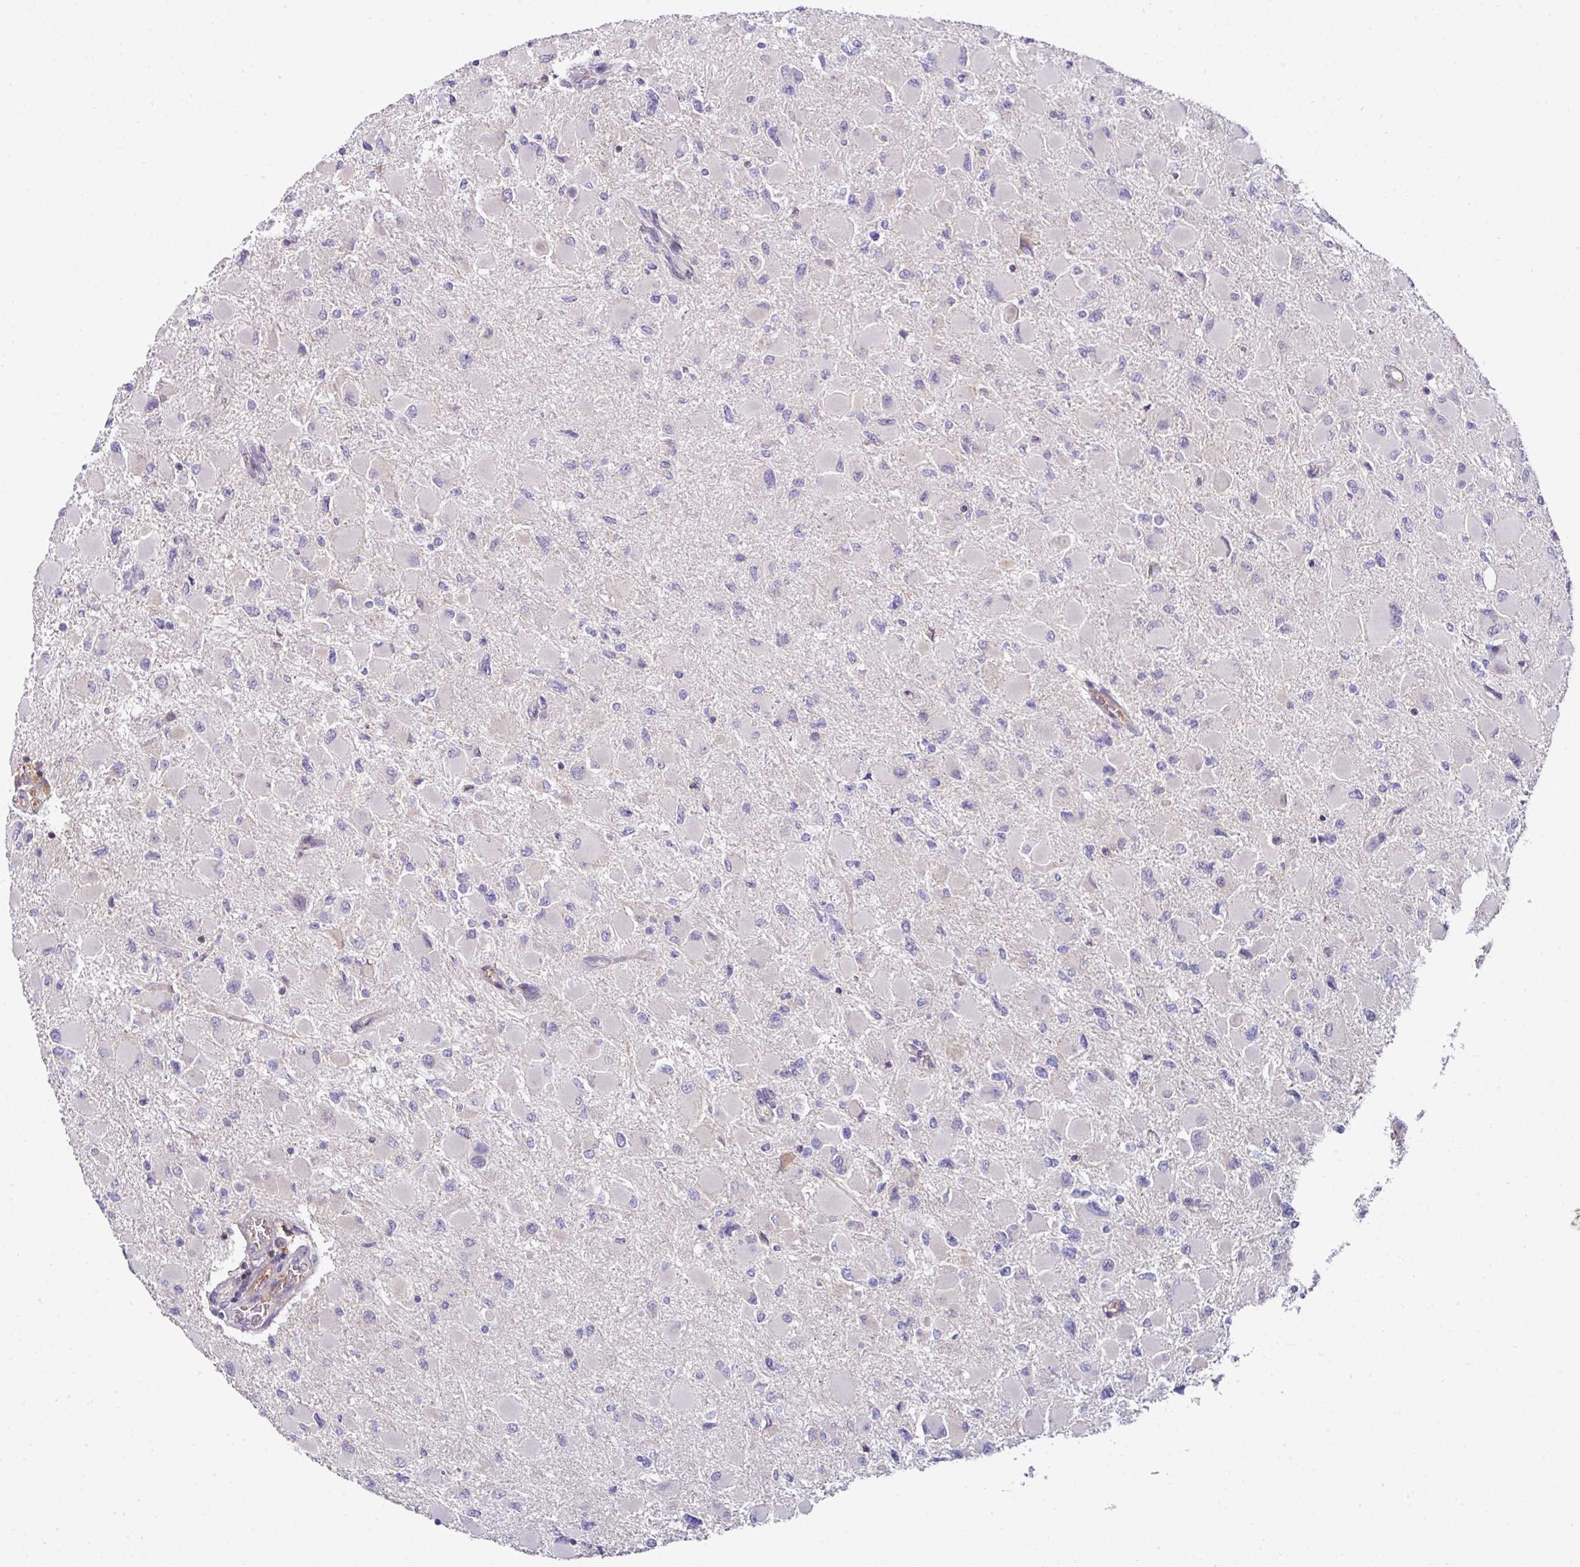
{"staining": {"intensity": "negative", "quantity": "none", "location": "none"}, "tissue": "glioma", "cell_type": "Tumor cells", "image_type": "cancer", "snomed": [{"axis": "morphology", "description": "Glioma, malignant, High grade"}, {"axis": "topography", "description": "Cerebral cortex"}], "caption": "The photomicrograph exhibits no significant staining in tumor cells of high-grade glioma (malignant).", "gene": "SLAMF6", "patient": {"sex": "female", "age": 36}}